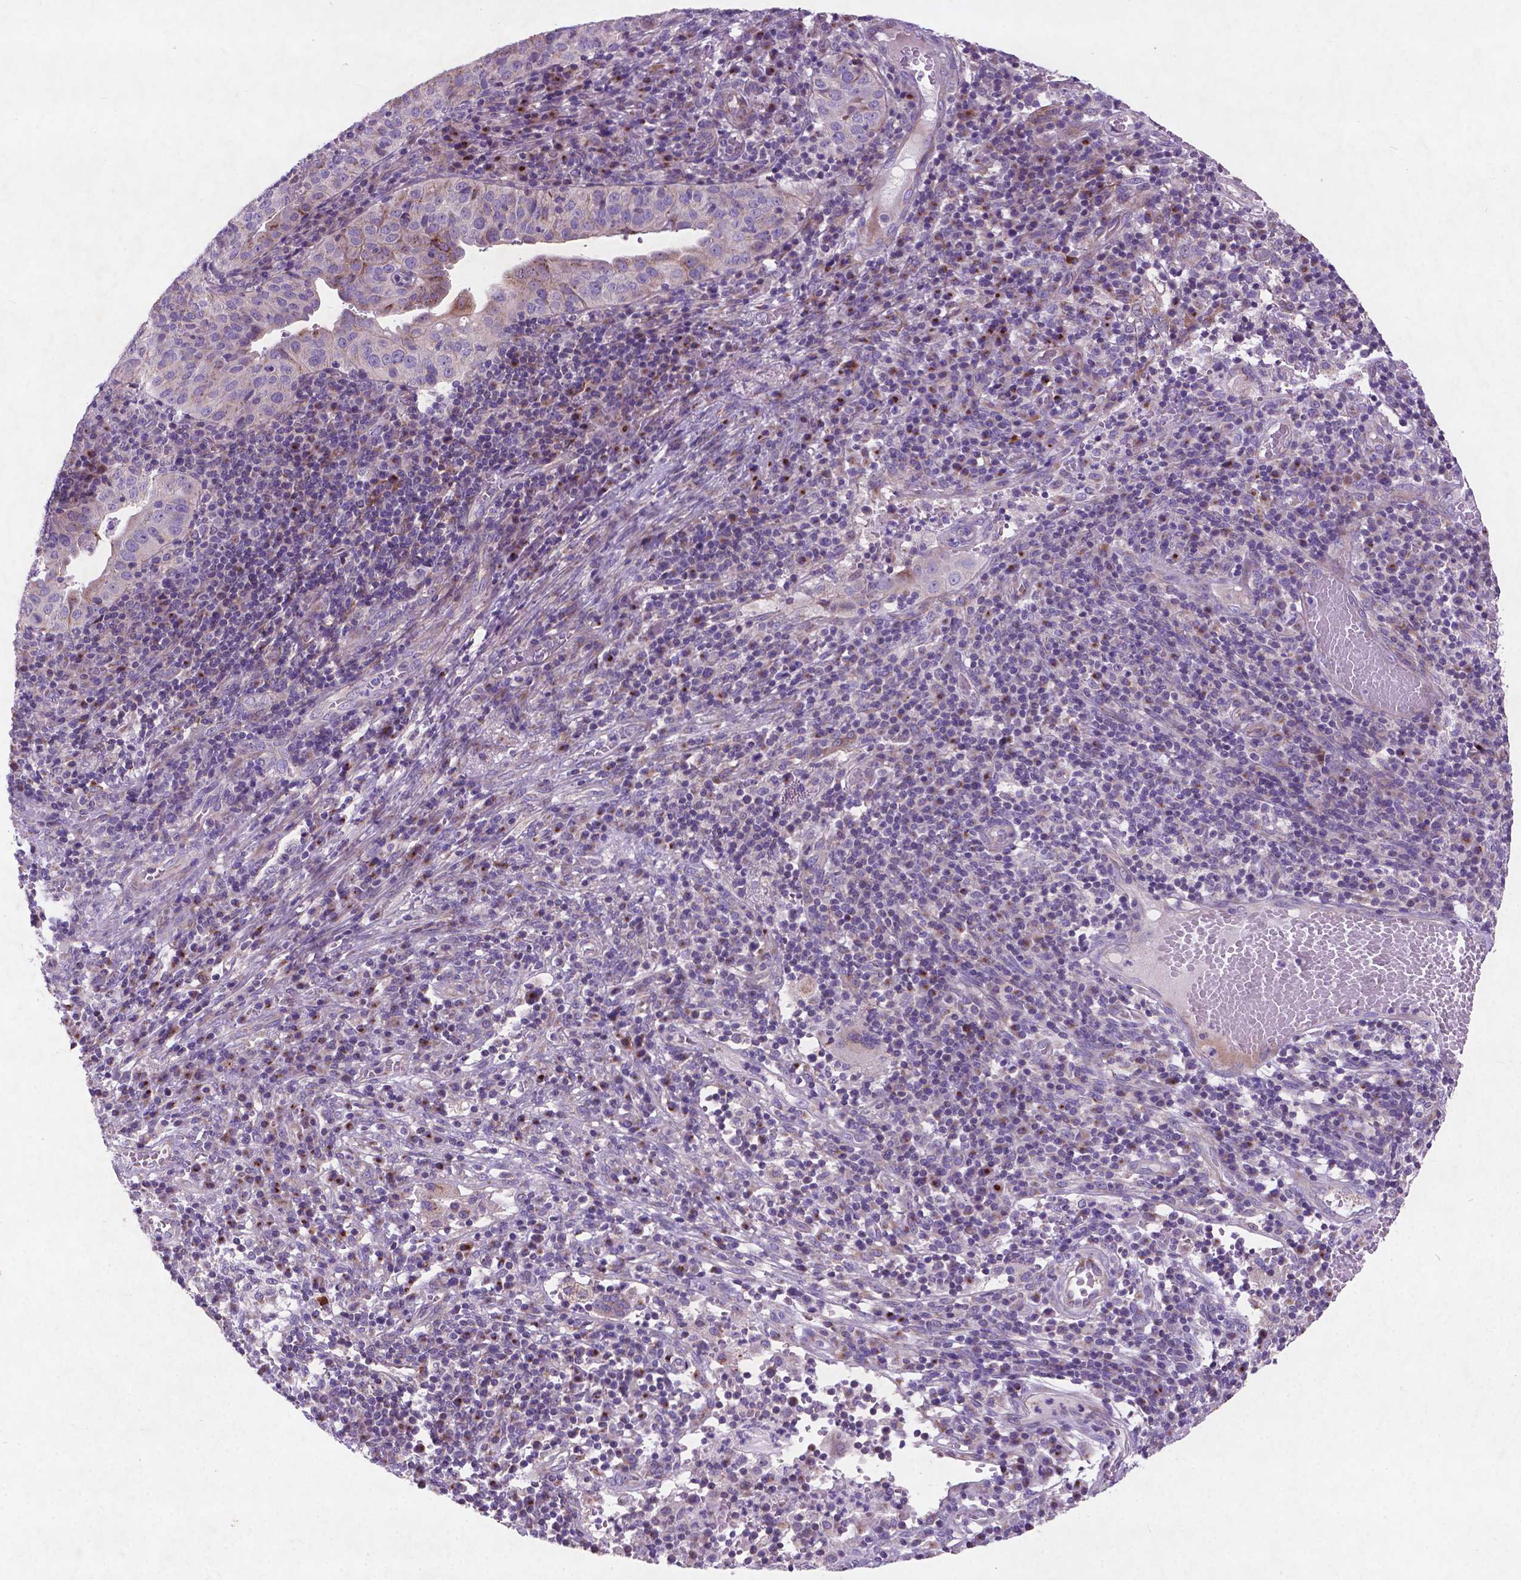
{"staining": {"intensity": "negative", "quantity": "none", "location": "none"}, "tissue": "cervical cancer", "cell_type": "Tumor cells", "image_type": "cancer", "snomed": [{"axis": "morphology", "description": "Squamous cell carcinoma, NOS"}, {"axis": "topography", "description": "Cervix"}], "caption": "Immunohistochemistry (IHC) photomicrograph of cervical cancer stained for a protein (brown), which reveals no positivity in tumor cells.", "gene": "ATG4D", "patient": {"sex": "female", "age": 39}}